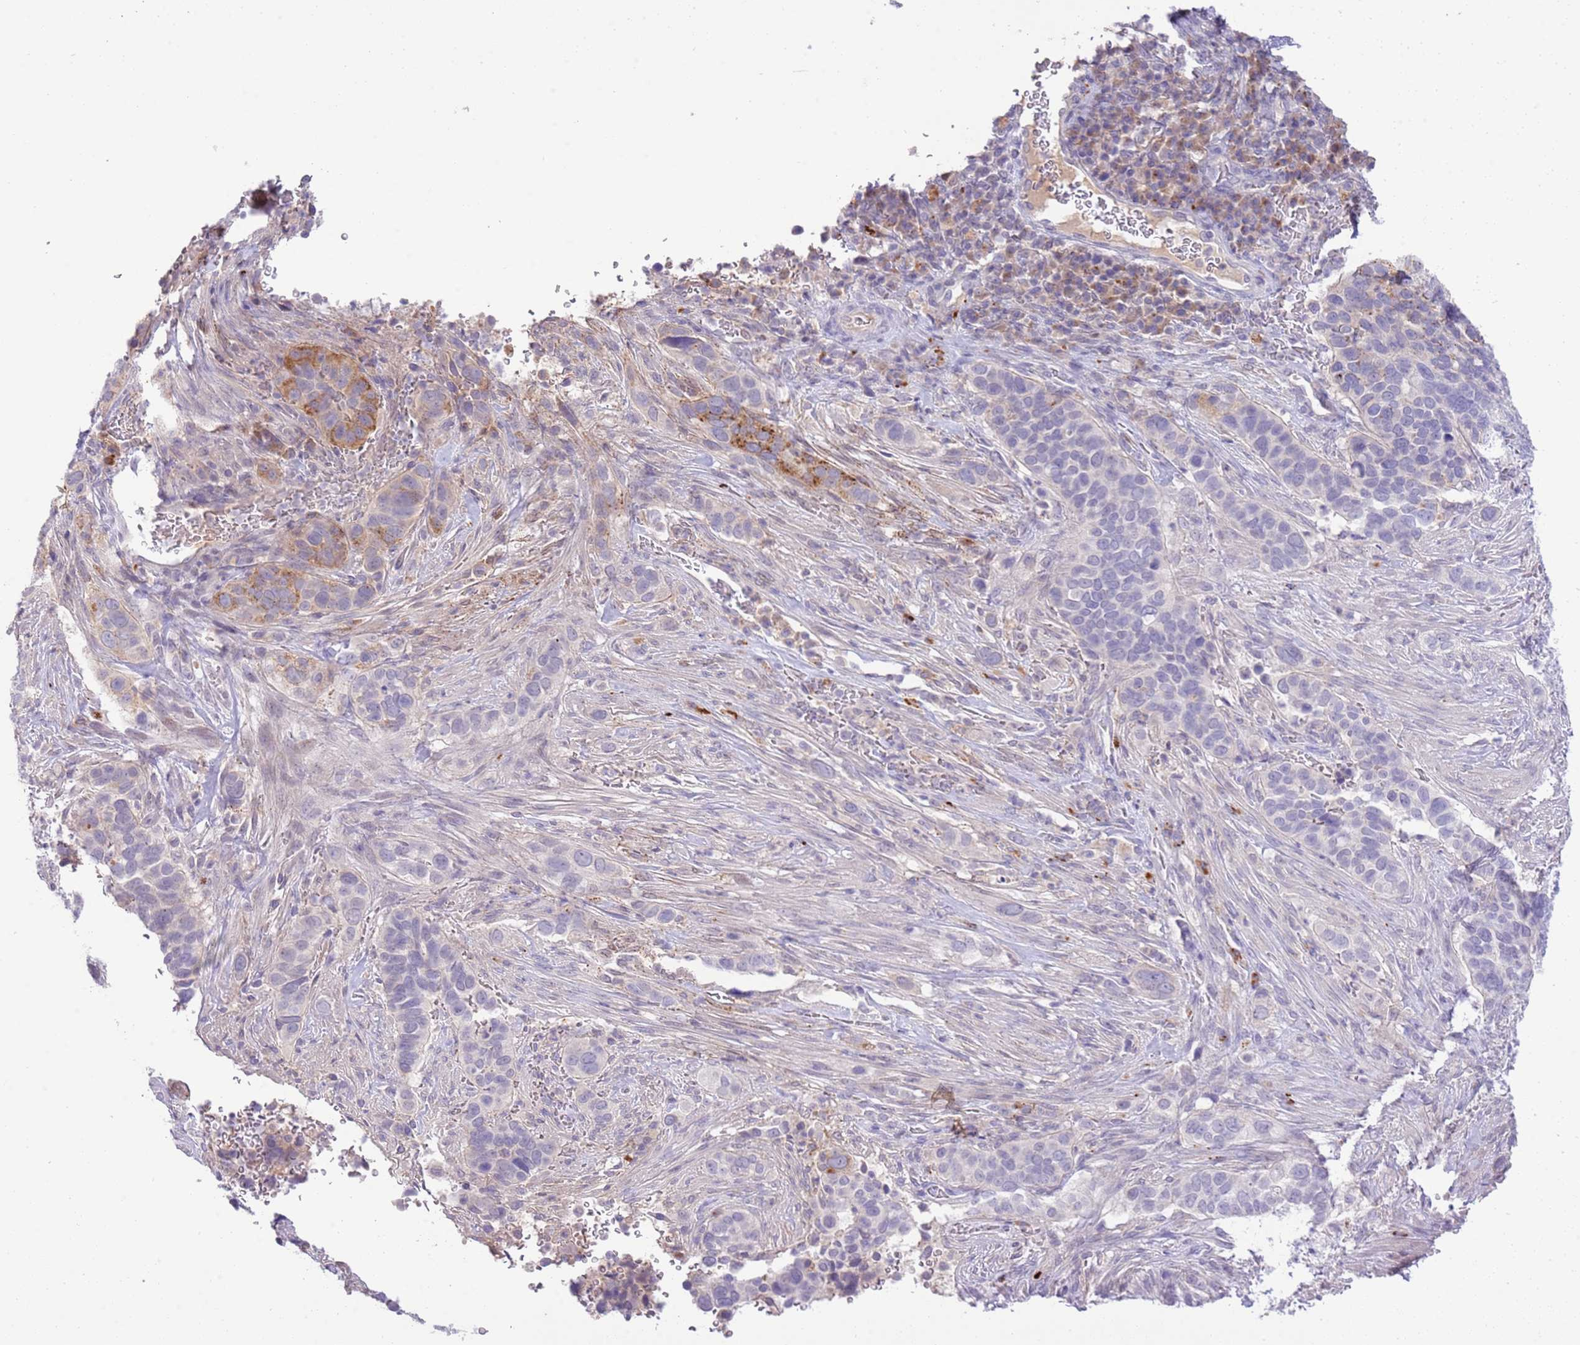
{"staining": {"intensity": "moderate", "quantity": "<25%", "location": "cytoplasmic/membranous"}, "tissue": "cervical cancer", "cell_type": "Tumor cells", "image_type": "cancer", "snomed": [{"axis": "morphology", "description": "Squamous cell carcinoma, NOS"}, {"axis": "topography", "description": "Cervix"}], "caption": "Brown immunohistochemical staining in human cervical cancer (squamous cell carcinoma) demonstrates moderate cytoplasmic/membranous expression in about <25% of tumor cells.", "gene": "ABHD17A", "patient": {"sex": "female", "age": 38}}